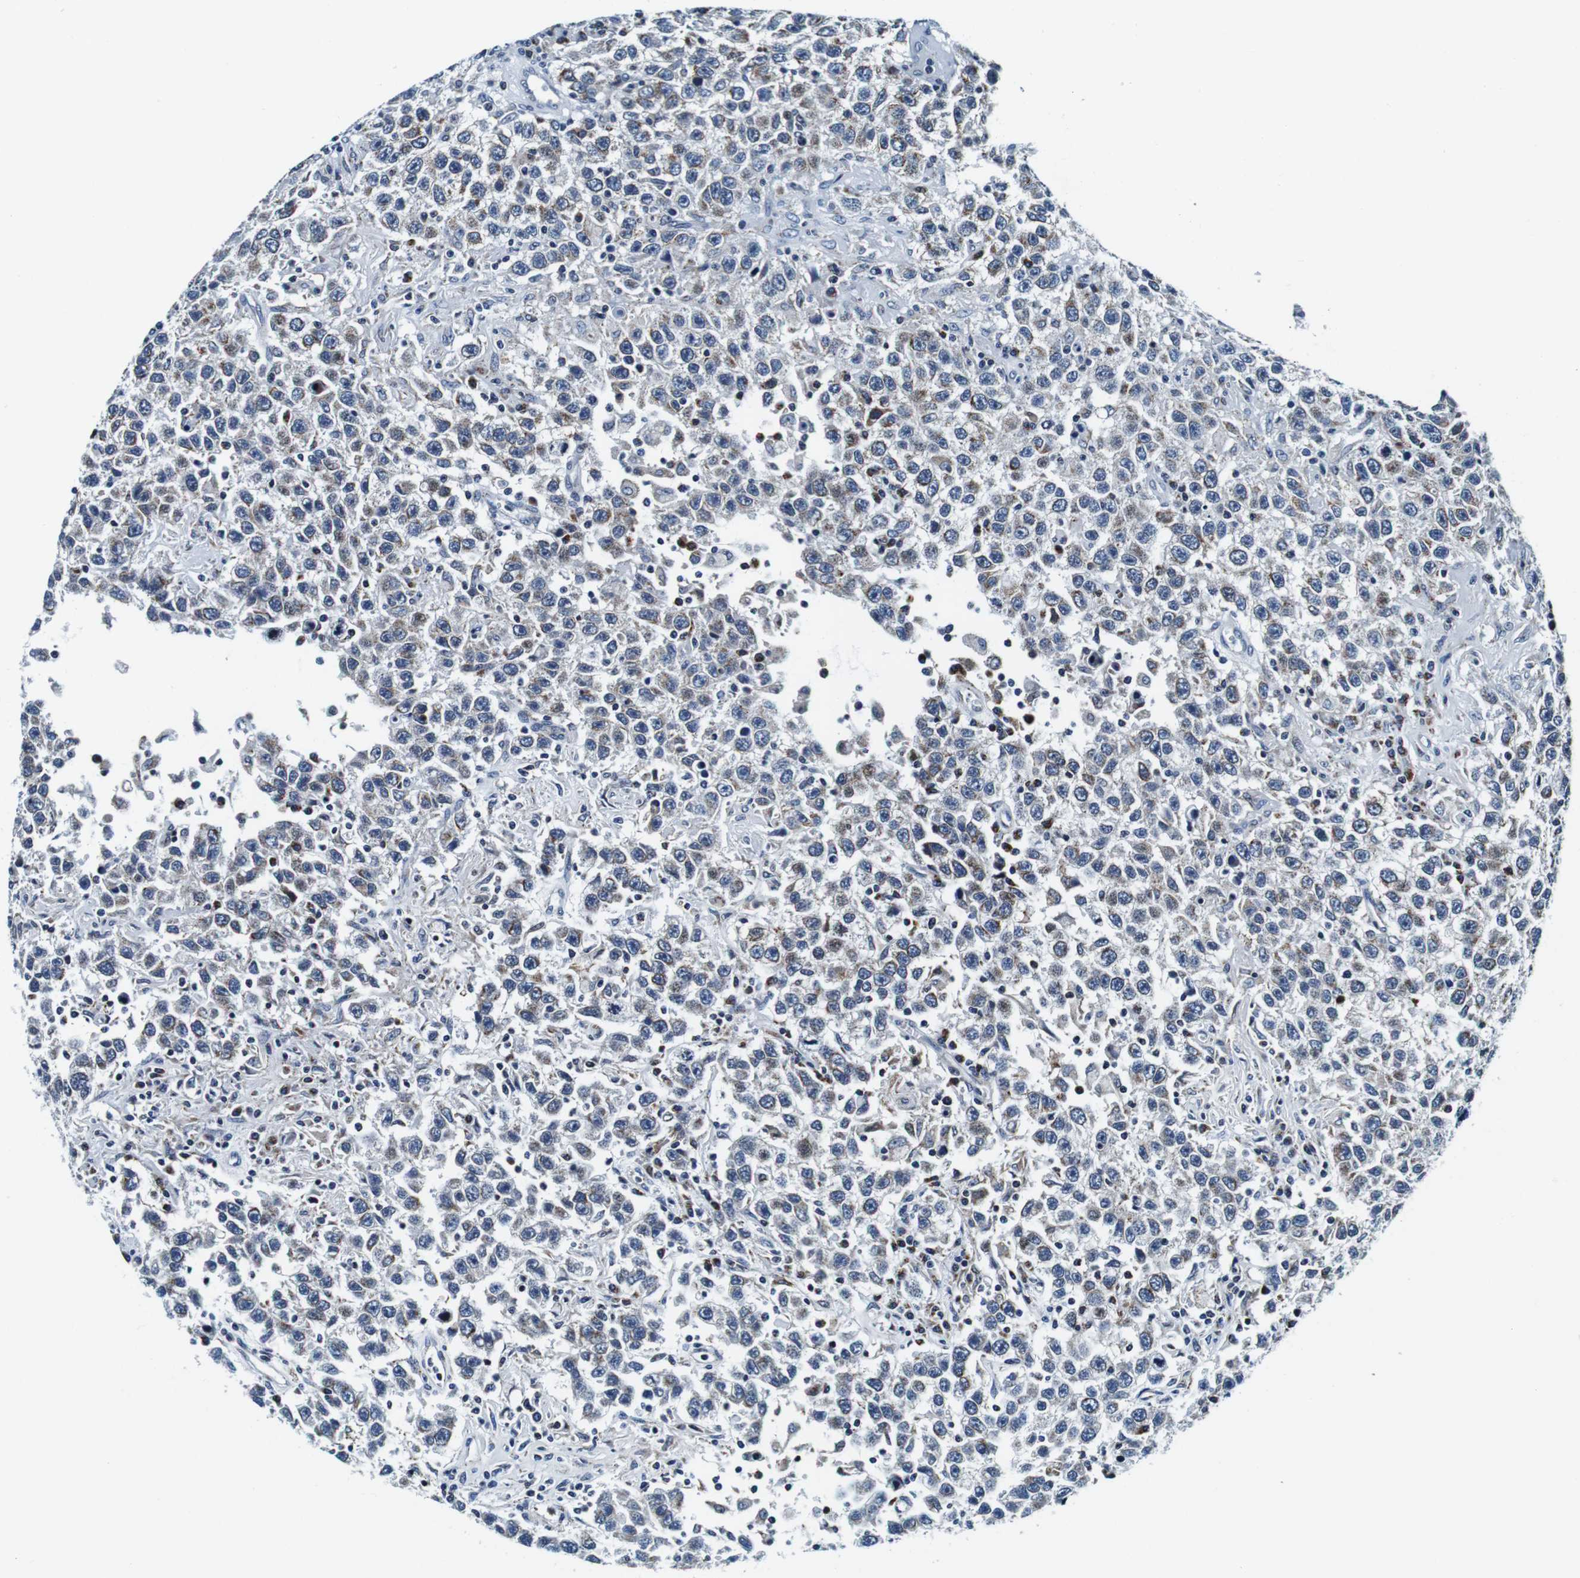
{"staining": {"intensity": "weak", "quantity": "25%-75%", "location": "cytoplasmic/membranous"}, "tissue": "testis cancer", "cell_type": "Tumor cells", "image_type": "cancer", "snomed": [{"axis": "morphology", "description": "Seminoma, NOS"}, {"axis": "topography", "description": "Testis"}], "caption": "Immunohistochemical staining of human testis seminoma reveals low levels of weak cytoplasmic/membranous expression in about 25%-75% of tumor cells.", "gene": "FAR2", "patient": {"sex": "male", "age": 41}}